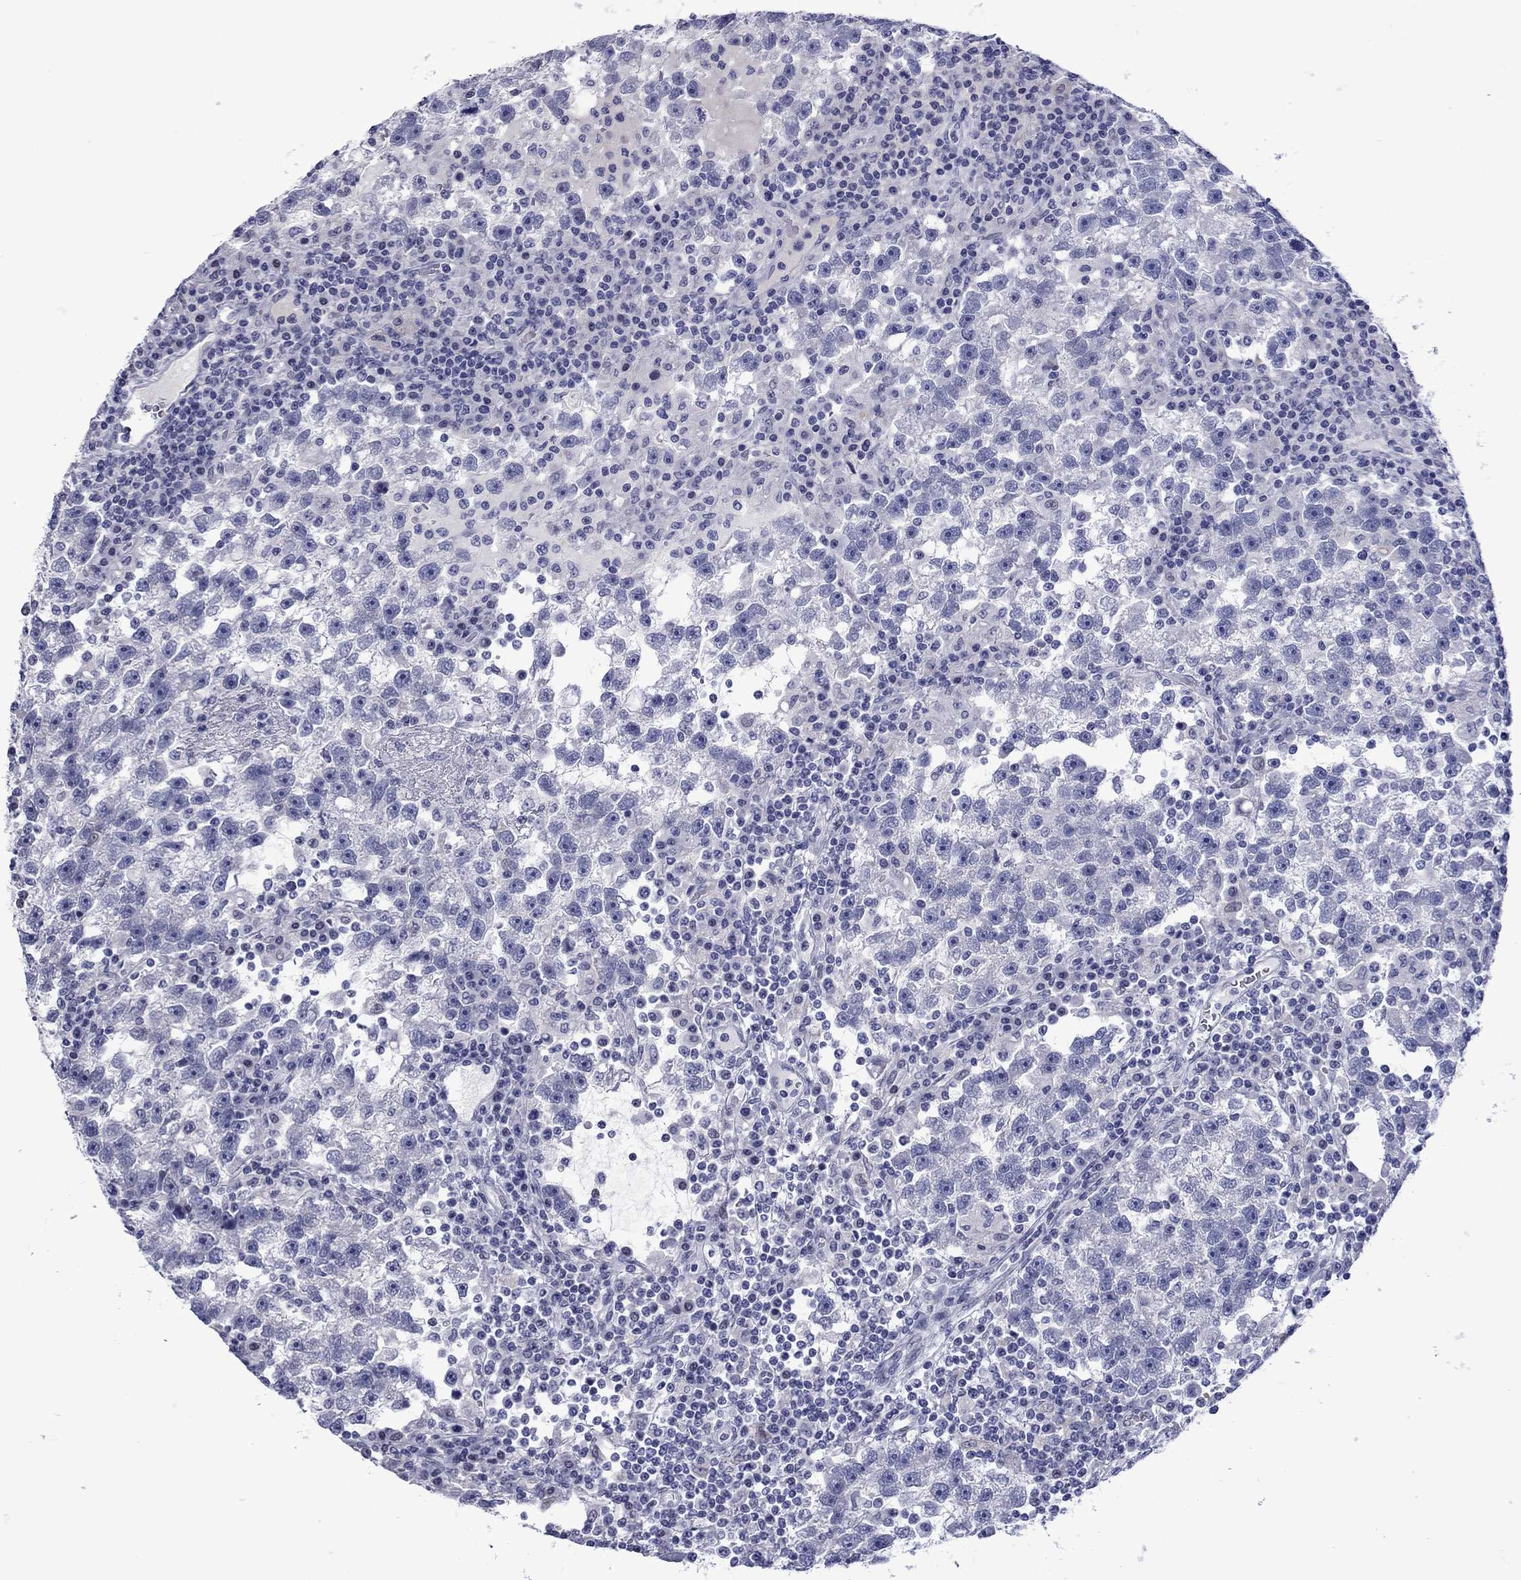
{"staining": {"intensity": "negative", "quantity": "none", "location": "none"}, "tissue": "testis cancer", "cell_type": "Tumor cells", "image_type": "cancer", "snomed": [{"axis": "morphology", "description": "Seminoma, NOS"}, {"axis": "topography", "description": "Testis"}], "caption": "This is an immunohistochemistry micrograph of human testis cancer (seminoma). There is no positivity in tumor cells.", "gene": "PIWIL1", "patient": {"sex": "male", "age": 47}}